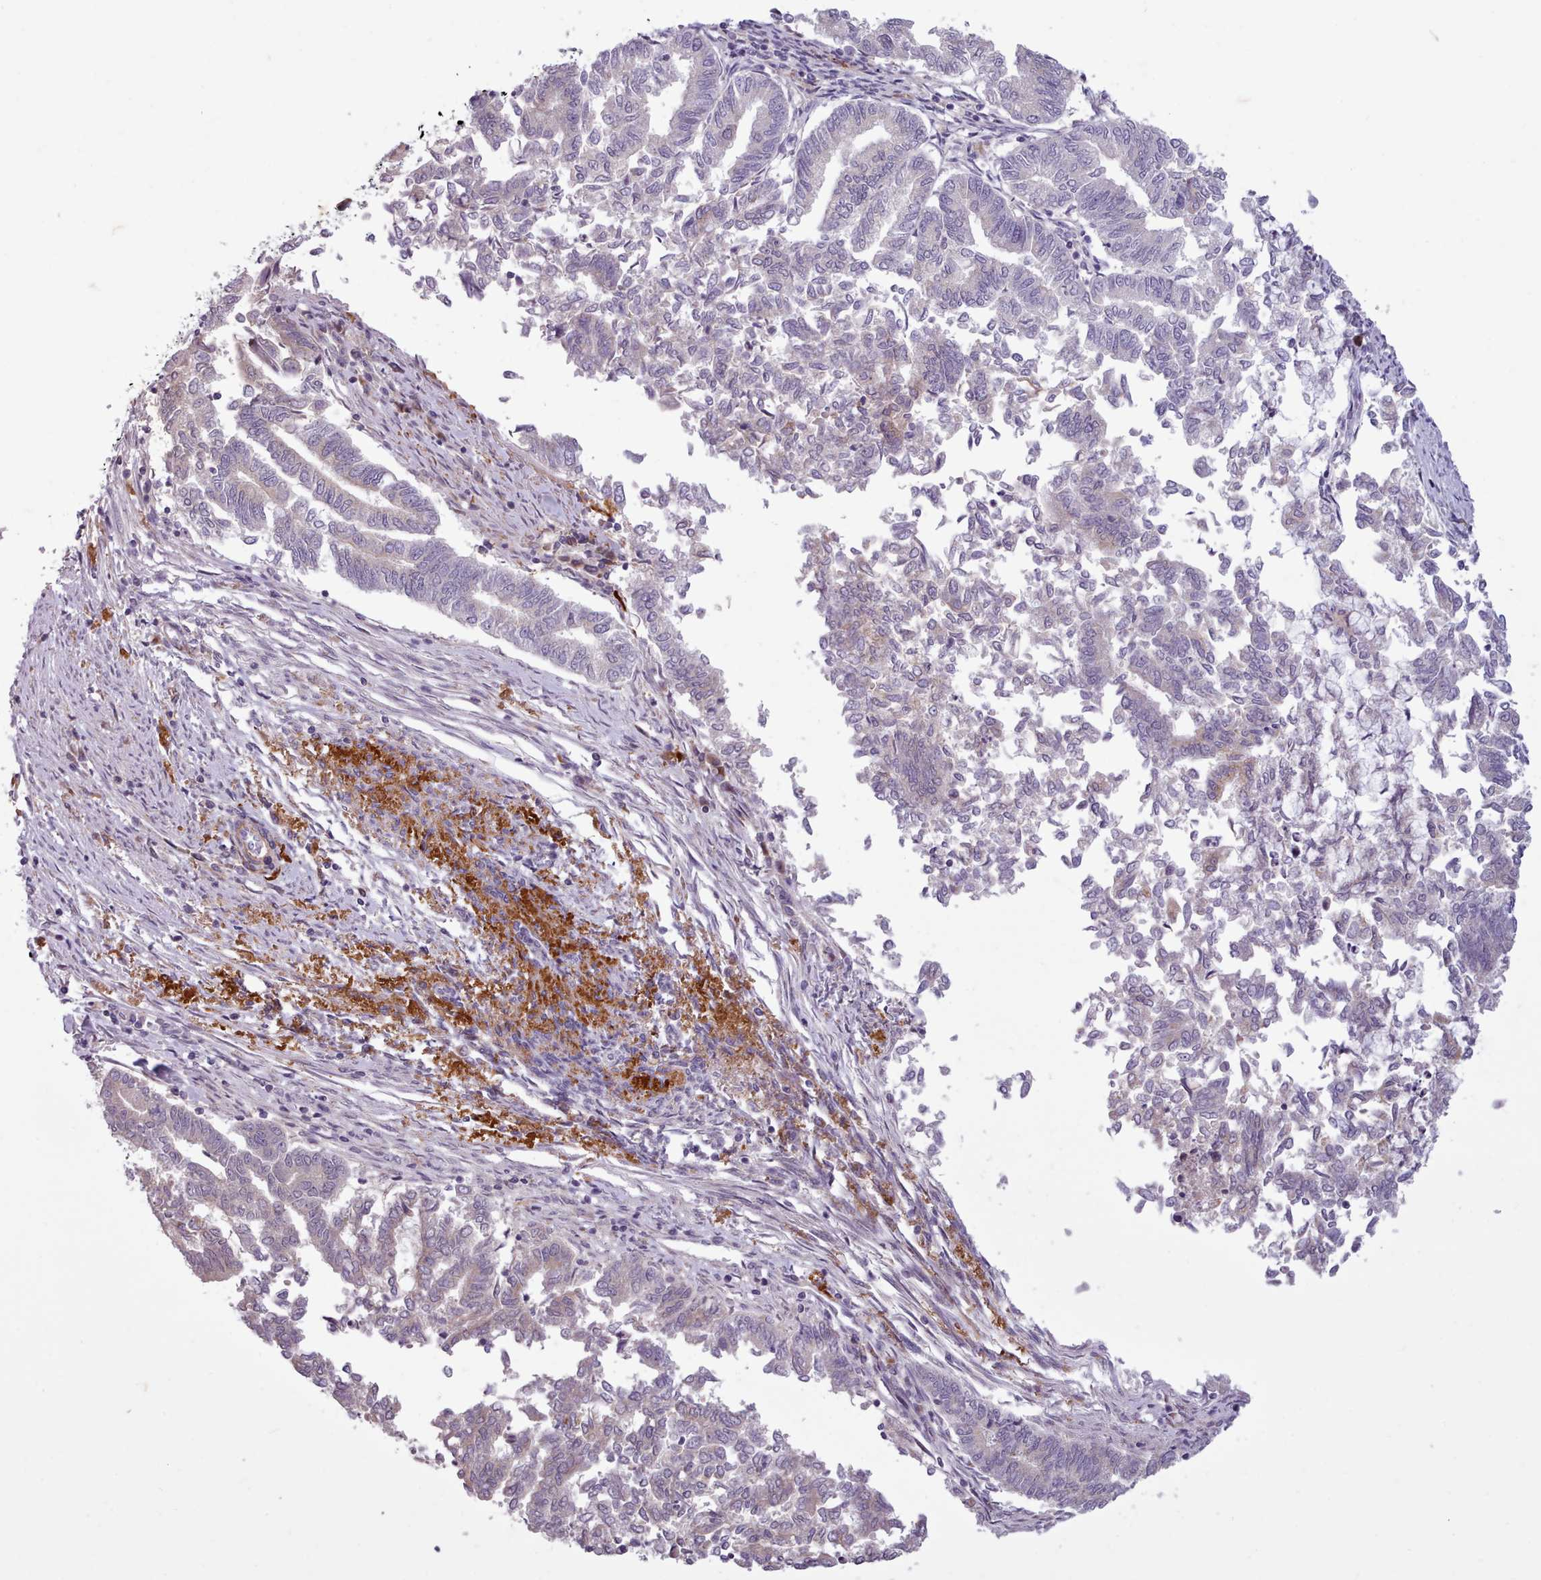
{"staining": {"intensity": "negative", "quantity": "none", "location": "none"}, "tissue": "endometrial cancer", "cell_type": "Tumor cells", "image_type": "cancer", "snomed": [{"axis": "morphology", "description": "Adenocarcinoma, NOS"}, {"axis": "topography", "description": "Endometrium"}], "caption": "A histopathology image of adenocarcinoma (endometrial) stained for a protein exhibits no brown staining in tumor cells.", "gene": "NMRK1", "patient": {"sex": "female", "age": 79}}